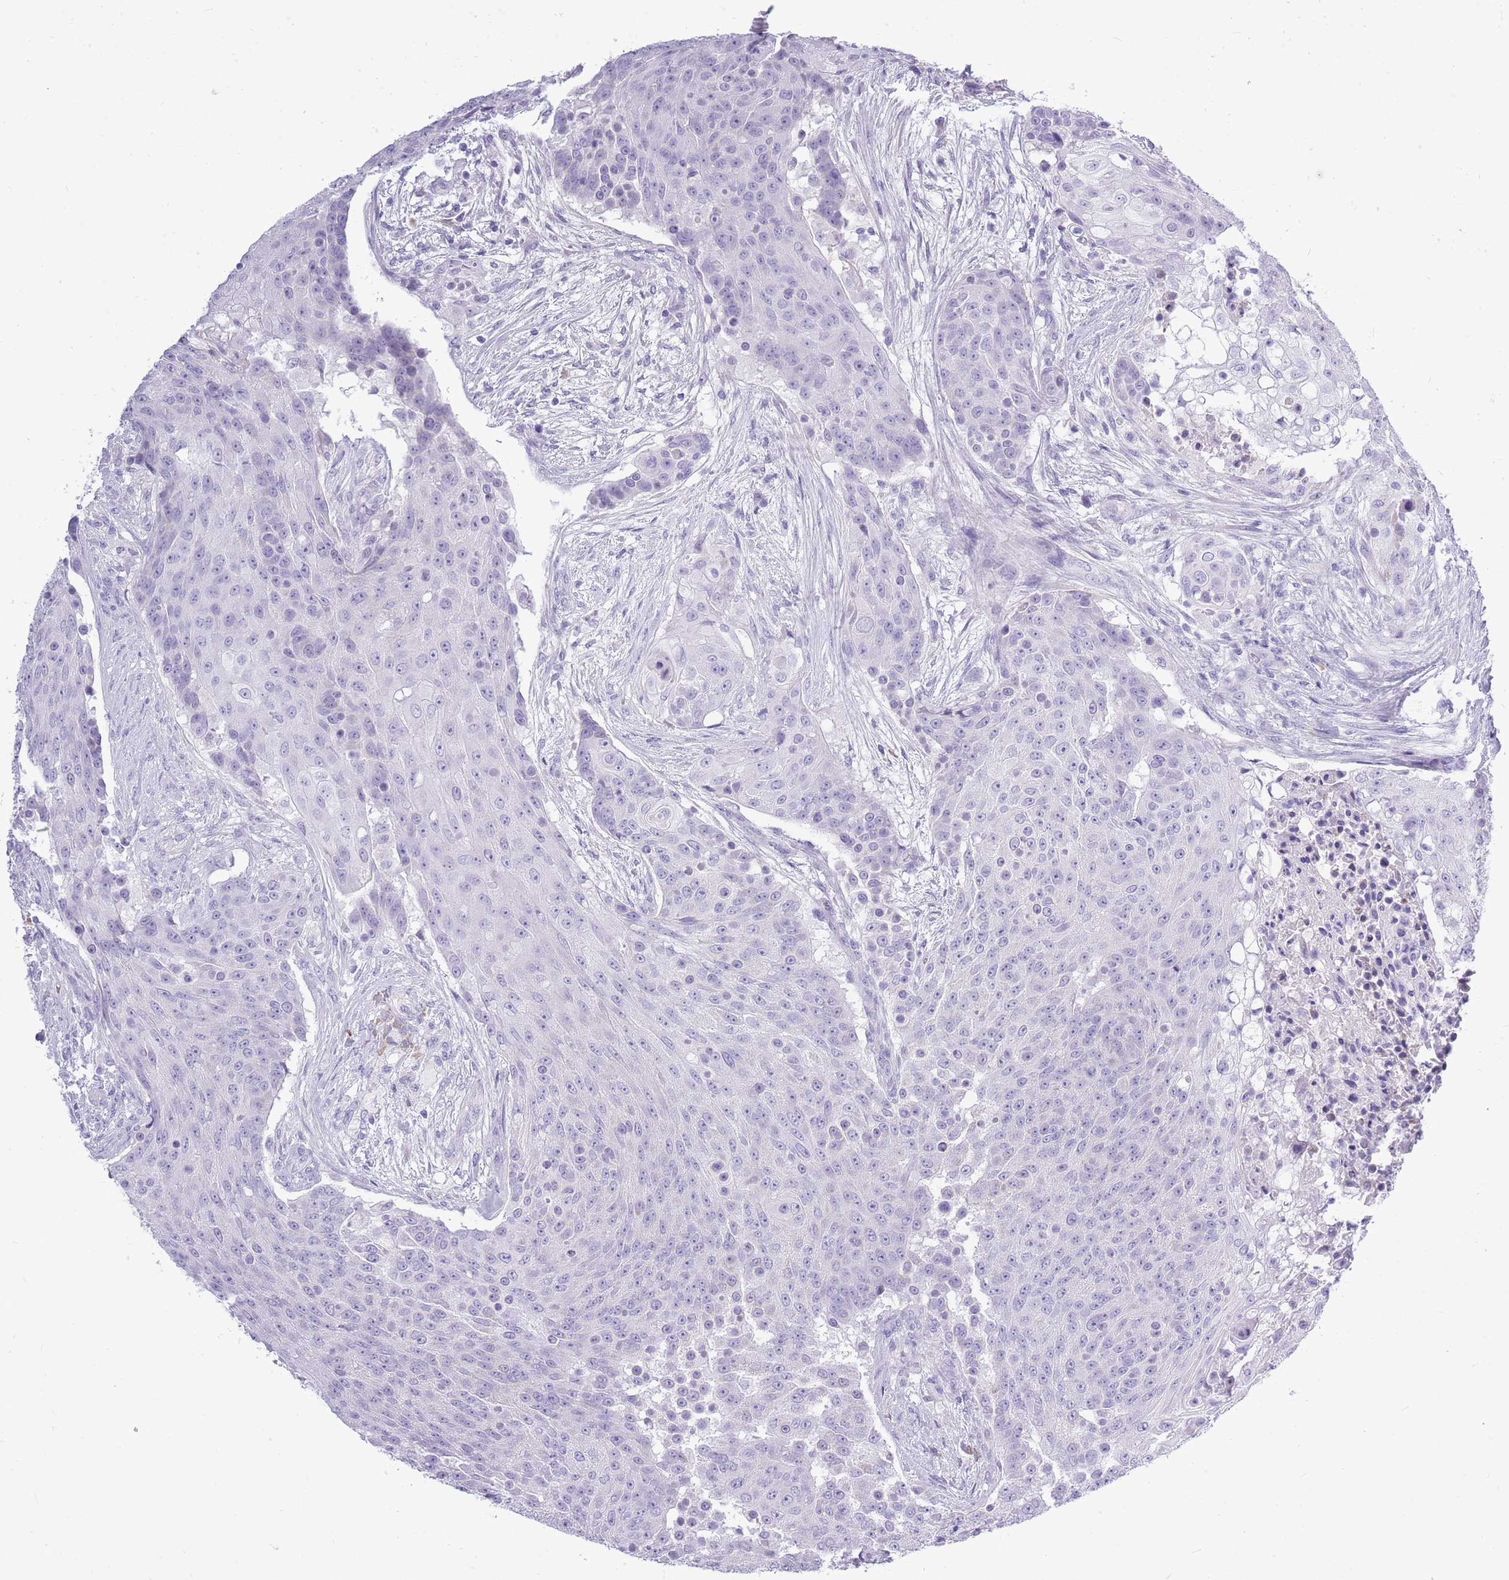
{"staining": {"intensity": "negative", "quantity": "none", "location": "none"}, "tissue": "urothelial cancer", "cell_type": "Tumor cells", "image_type": "cancer", "snomed": [{"axis": "morphology", "description": "Urothelial carcinoma, High grade"}, {"axis": "topography", "description": "Urinary bladder"}], "caption": "Tumor cells show no significant protein expression in high-grade urothelial carcinoma.", "gene": "ZNF425", "patient": {"sex": "female", "age": 63}}